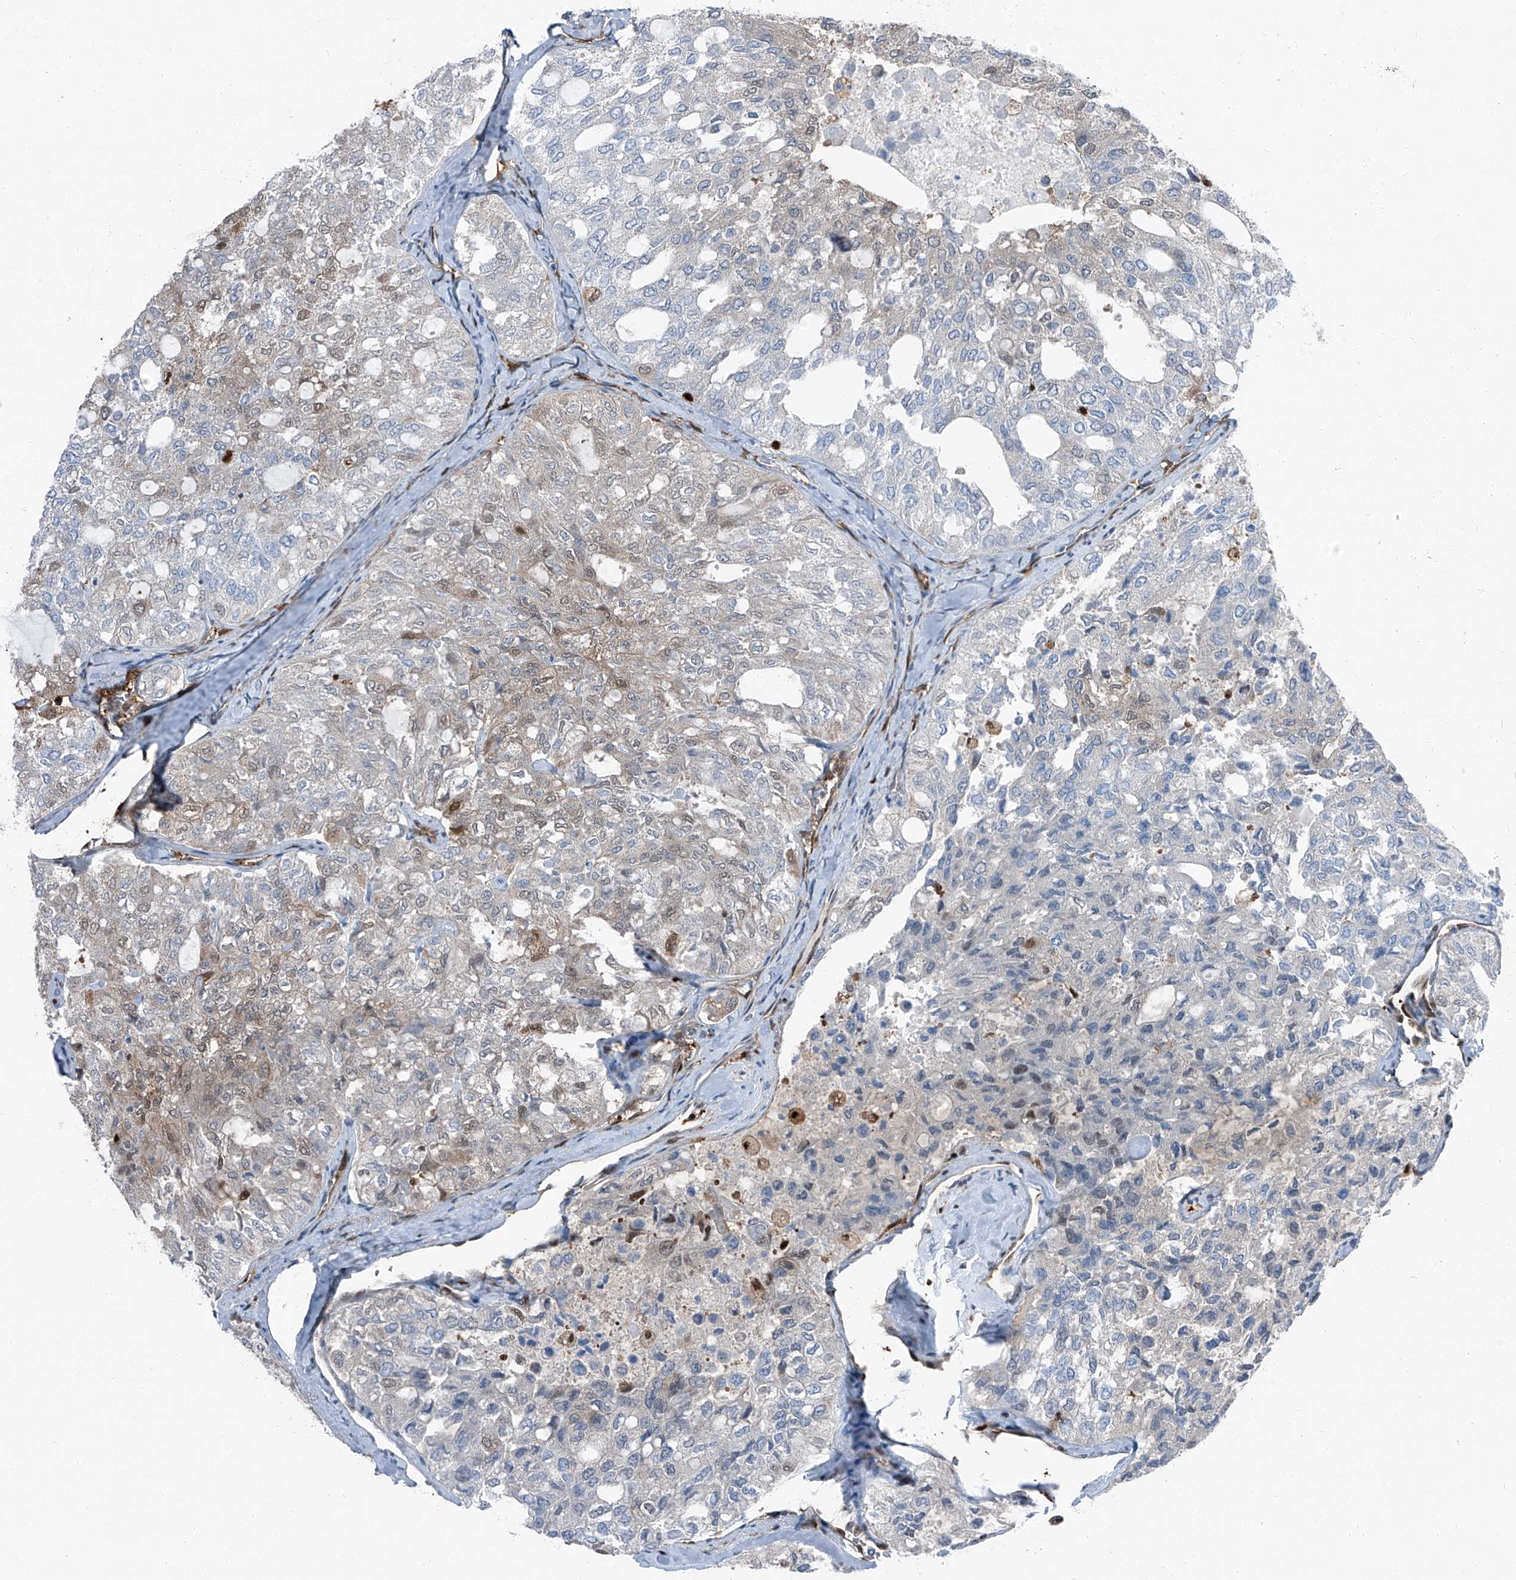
{"staining": {"intensity": "weak", "quantity": "<25%", "location": "cytoplasmic/membranous,nuclear"}, "tissue": "thyroid cancer", "cell_type": "Tumor cells", "image_type": "cancer", "snomed": [{"axis": "morphology", "description": "Follicular adenoma carcinoma, NOS"}, {"axis": "topography", "description": "Thyroid gland"}], "caption": "There is no significant staining in tumor cells of thyroid cancer. (DAB (3,3'-diaminobenzidine) immunohistochemistry (IHC) with hematoxylin counter stain).", "gene": "PSMB10", "patient": {"sex": "male", "age": 75}}